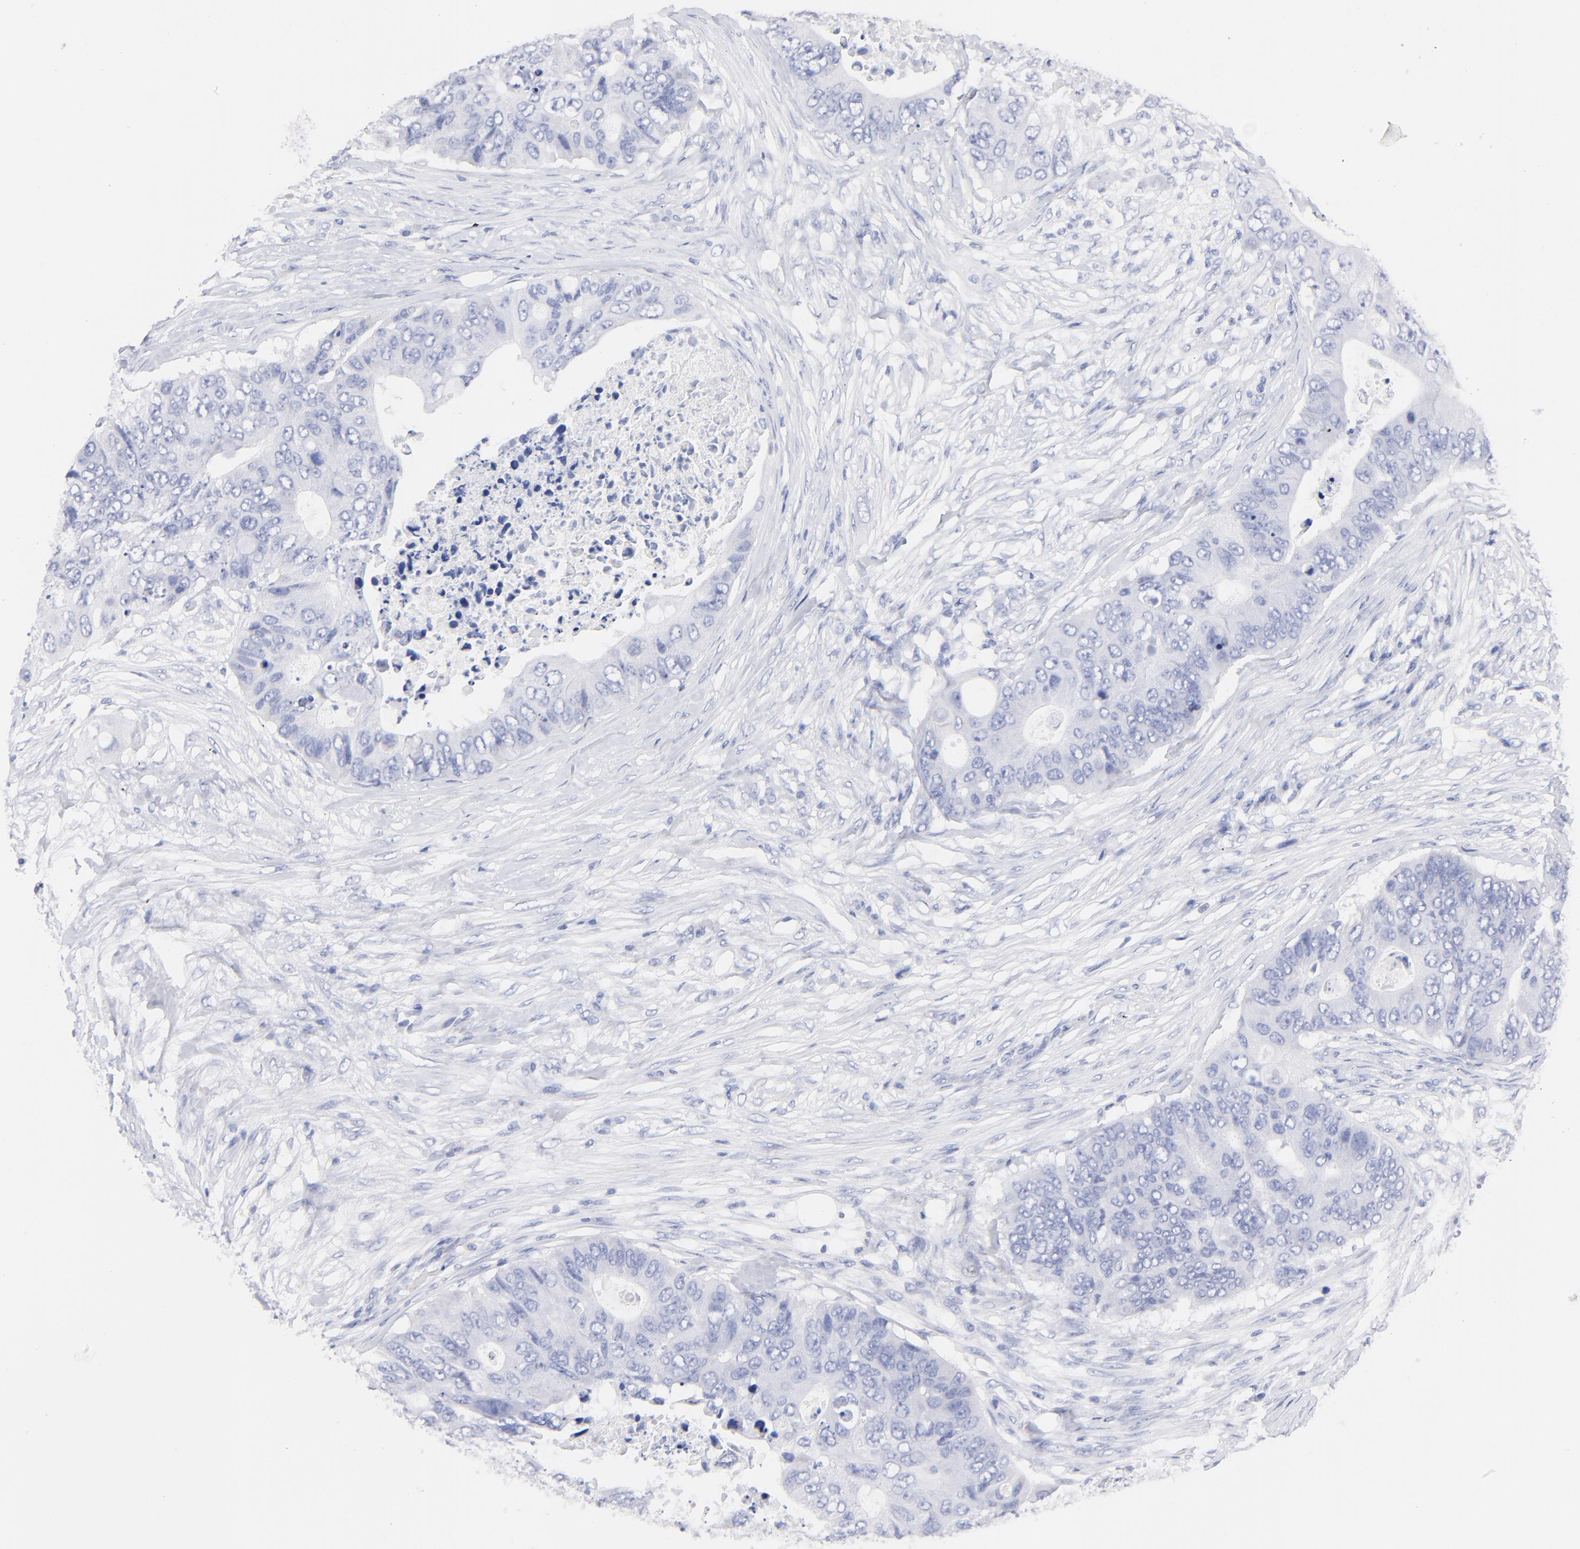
{"staining": {"intensity": "negative", "quantity": "none", "location": "none"}, "tissue": "colorectal cancer", "cell_type": "Tumor cells", "image_type": "cancer", "snomed": [{"axis": "morphology", "description": "Adenocarcinoma, NOS"}, {"axis": "topography", "description": "Colon"}], "caption": "Immunohistochemistry histopathology image of neoplastic tissue: human colorectal cancer (adenocarcinoma) stained with DAB demonstrates no significant protein expression in tumor cells.", "gene": "HORMAD2", "patient": {"sex": "male", "age": 71}}